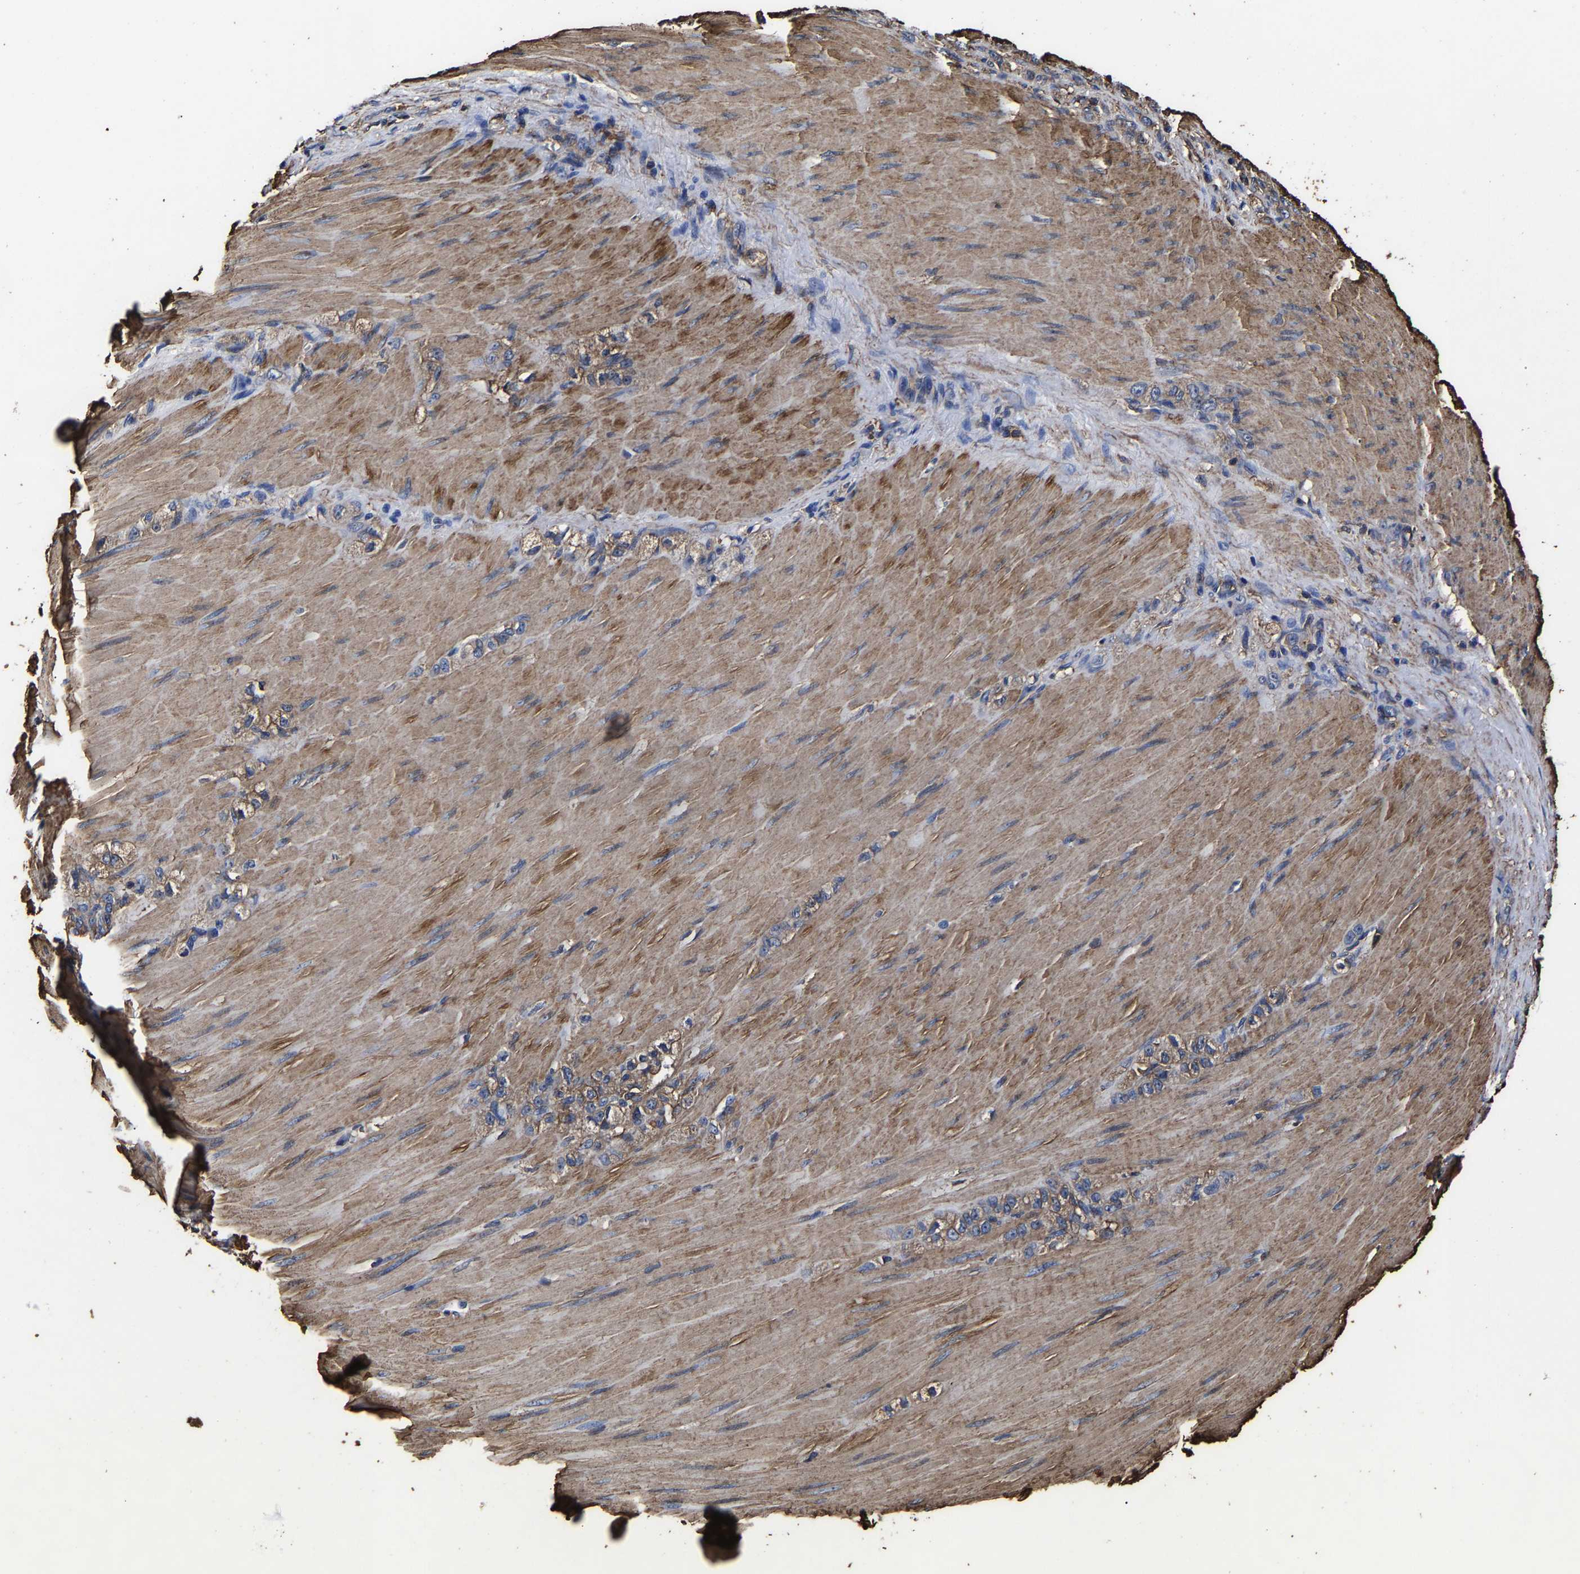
{"staining": {"intensity": "weak", "quantity": "25%-75%", "location": "cytoplasmic/membranous"}, "tissue": "stomach cancer", "cell_type": "Tumor cells", "image_type": "cancer", "snomed": [{"axis": "morphology", "description": "Normal tissue, NOS"}, {"axis": "morphology", "description": "Adenocarcinoma, NOS"}, {"axis": "topography", "description": "Stomach"}], "caption": "IHC photomicrograph of neoplastic tissue: adenocarcinoma (stomach) stained using immunohistochemistry (IHC) exhibits low levels of weak protein expression localized specifically in the cytoplasmic/membranous of tumor cells, appearing as a cytoplasmic/membranous brown color.", "gene": "SSH3", "patient": {"sex": "male", "age": 82}}